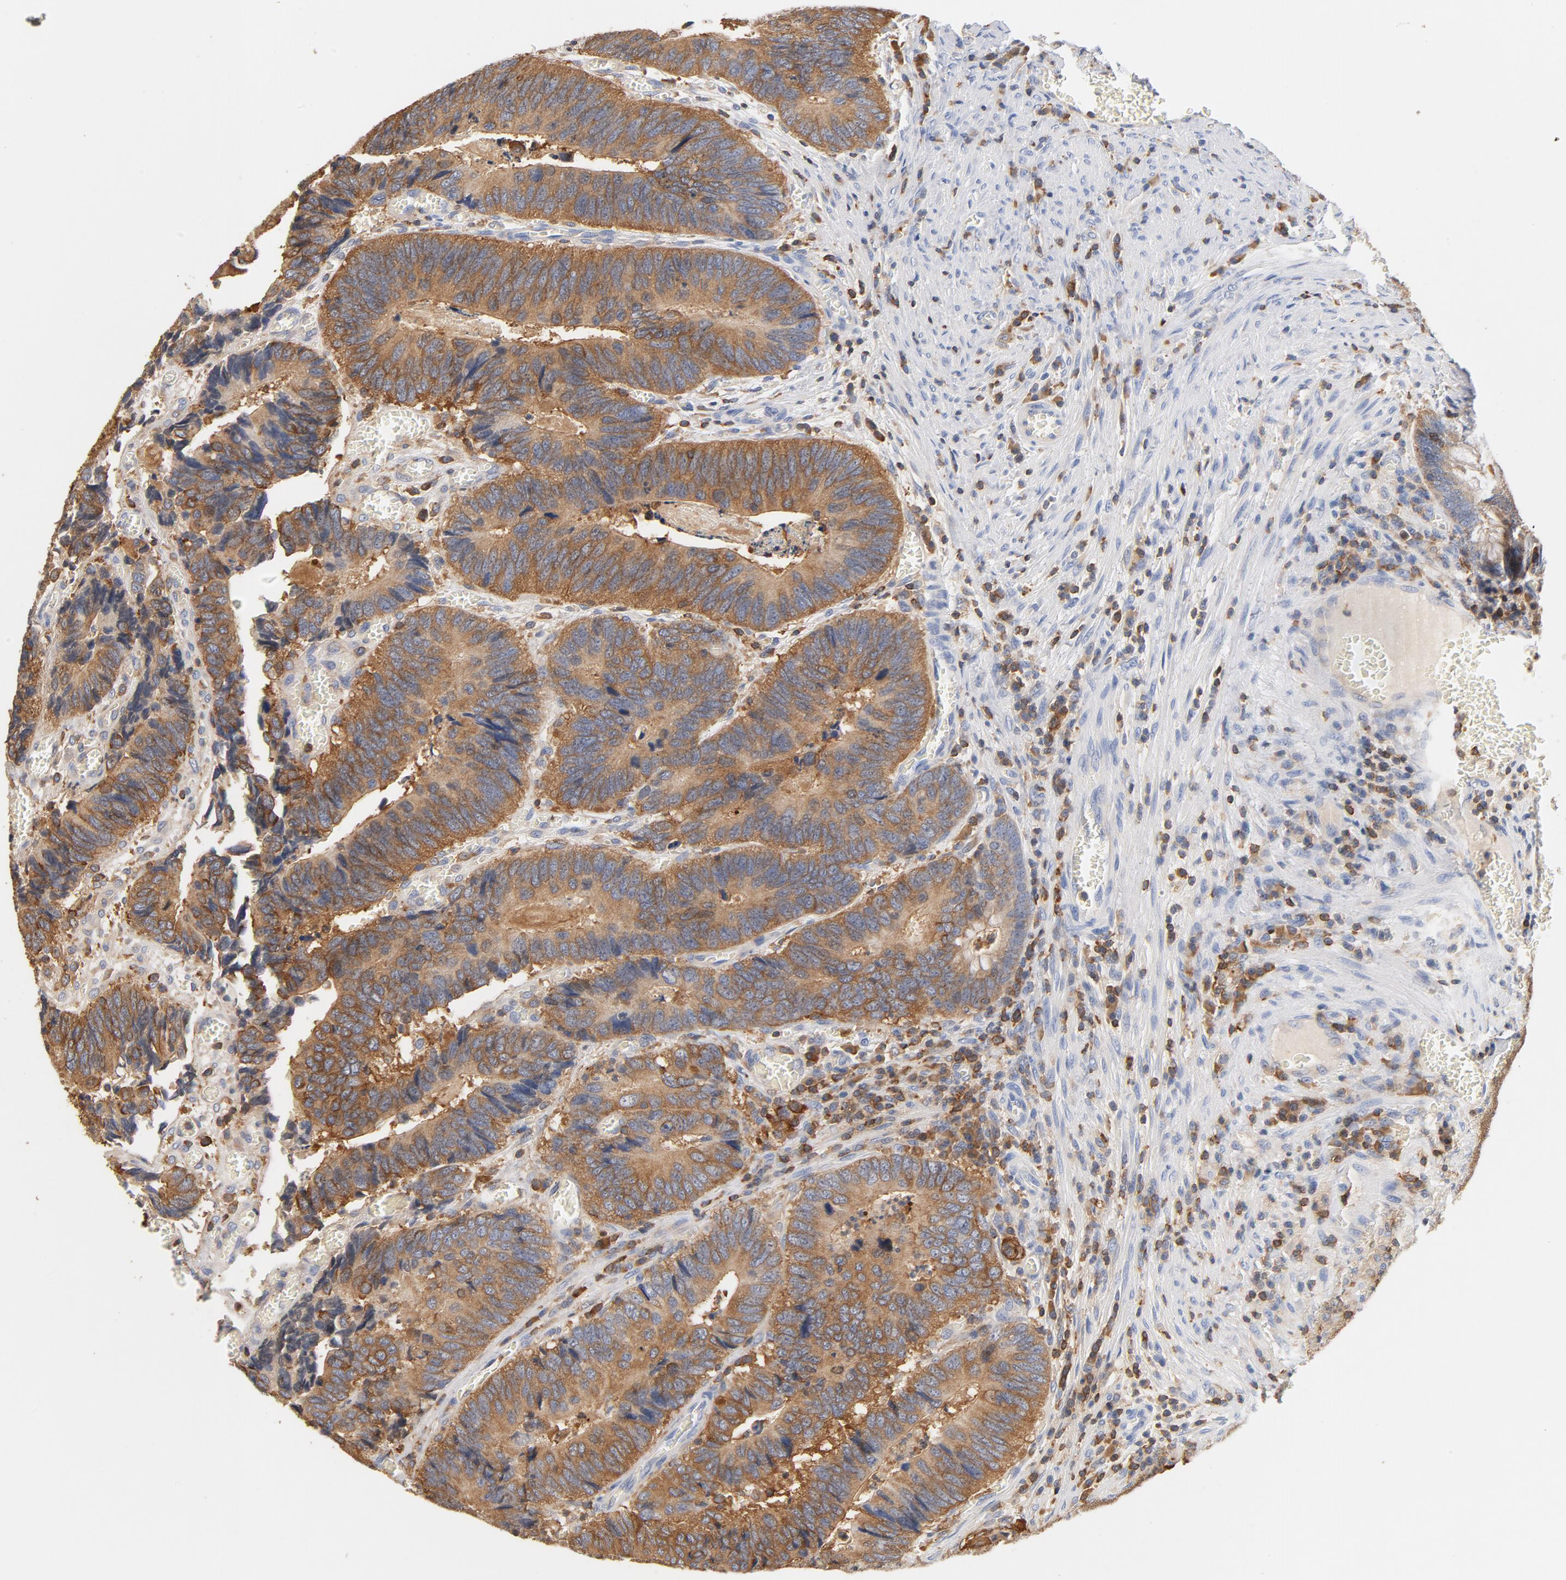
{"staining": {"intensity": "moderate", "quantity": ">75%", "location": "cytoplasmic/membranous"}, "tissue": "colorectal cancer", "cell_type": "Tumor cells", "image_type": "cancer", "snomed": [{"axis": "morphology", "description": "Adenocarcinoma, NOS"}, {"axis": "topography", "description": "Colon"}], "caption": "Moderate cytoplasmic/membranous protein expression is identified in about >75% of tumor cells in colorectal cancer.", "gene": "EZR", "patient": {"sex": "male", "age": 72}}